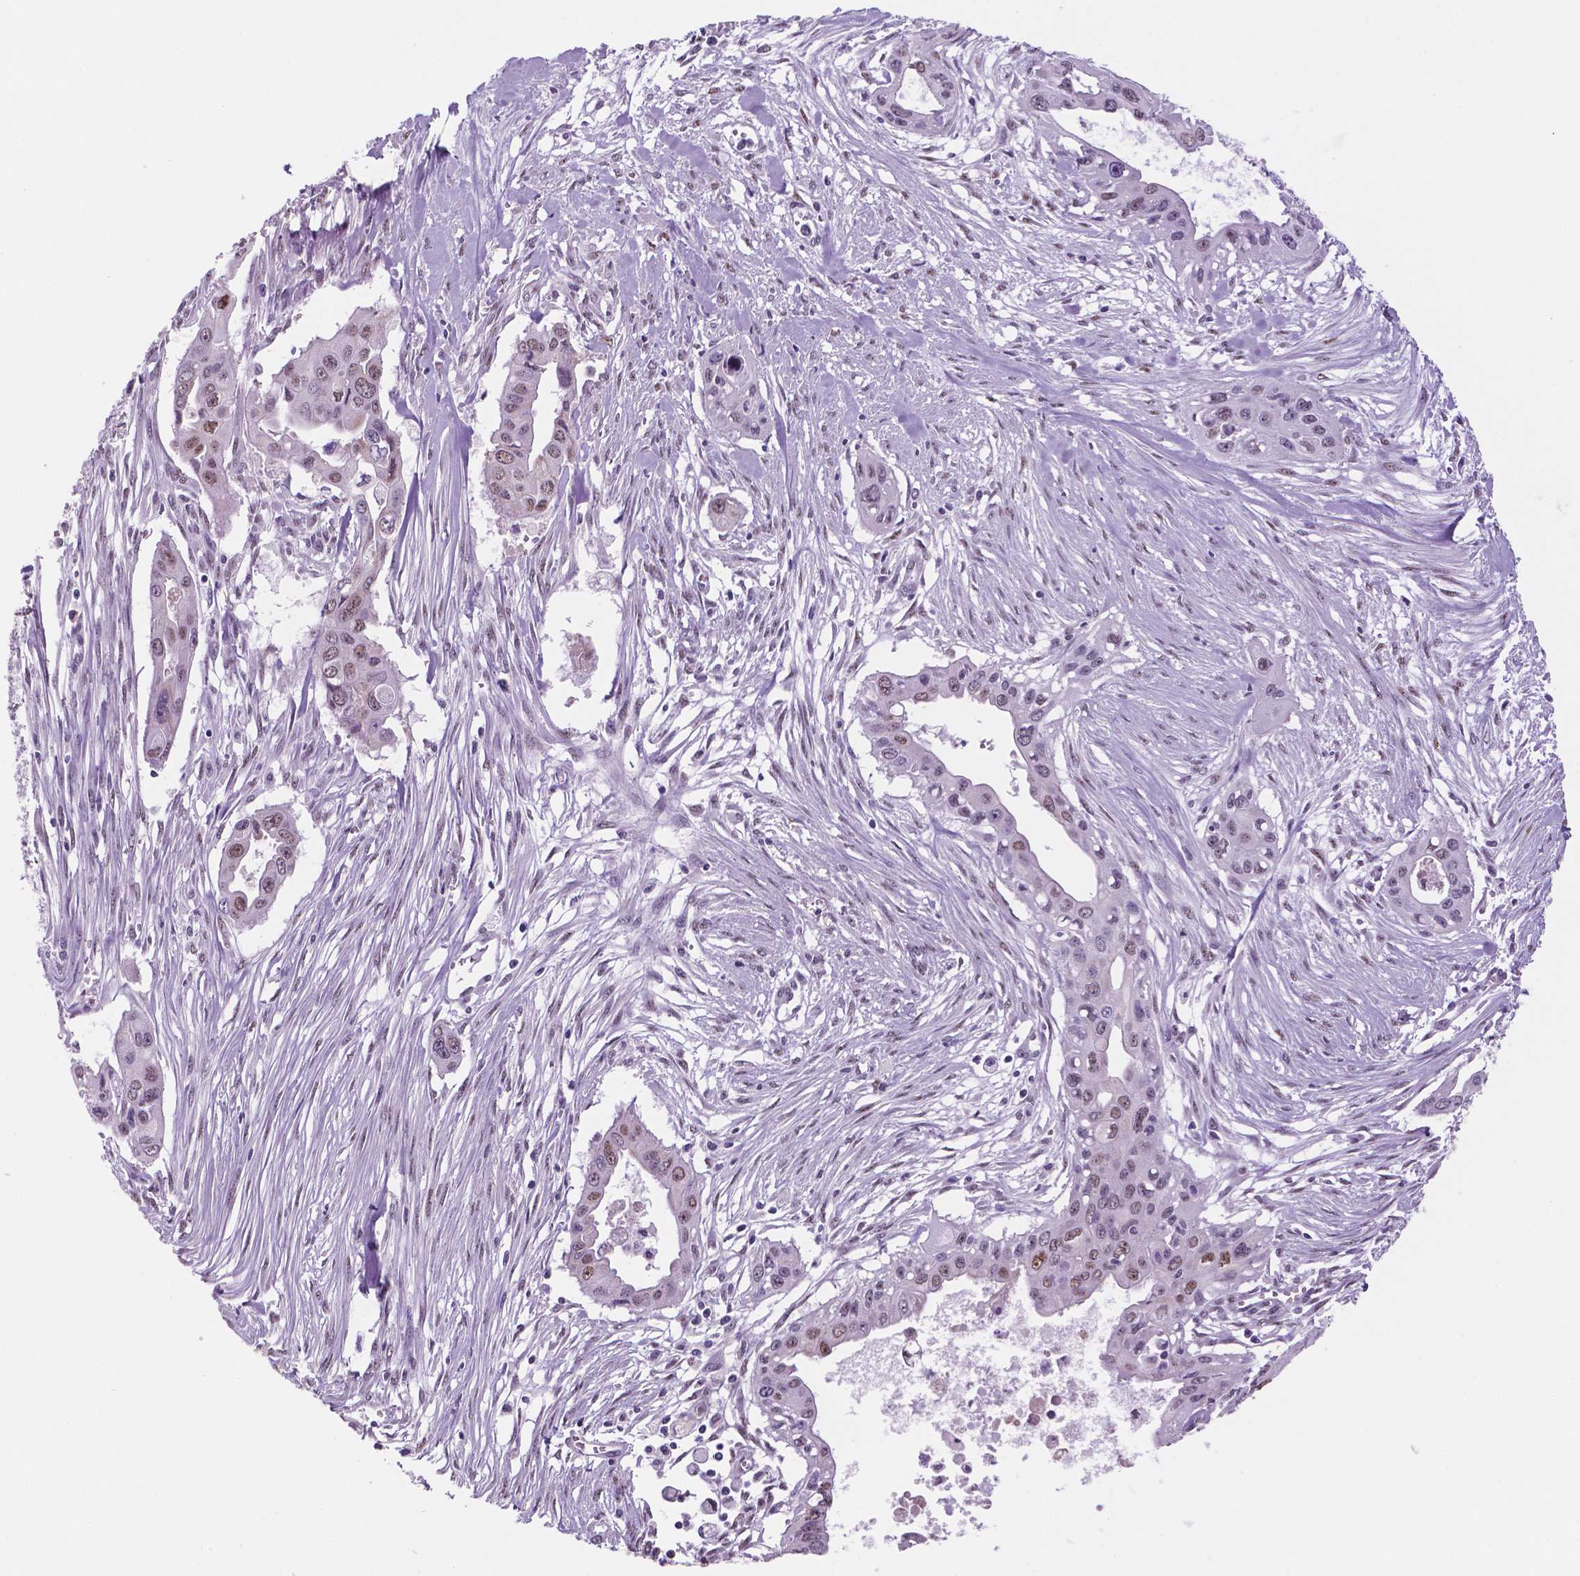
{"staining": {"intensity": "moderate", "quantity": "<25%", "location": "nuclear"}, "tissue": "pancreatic cancer", "cell_type": "Tumor cells", "image_type": "cancer", "snomed": [{"axis": "morphology", "description": "Adenocarcinoma, NOS"}, {"axis": "topography", "description": "Pancreas"}], "caption": "Pancreatic cancer stained for a protein demonstrates moderate nuclear positivity in tumor cells.", "gene": "C18orf21", "patient": {"sex": "male", "age": 60}}